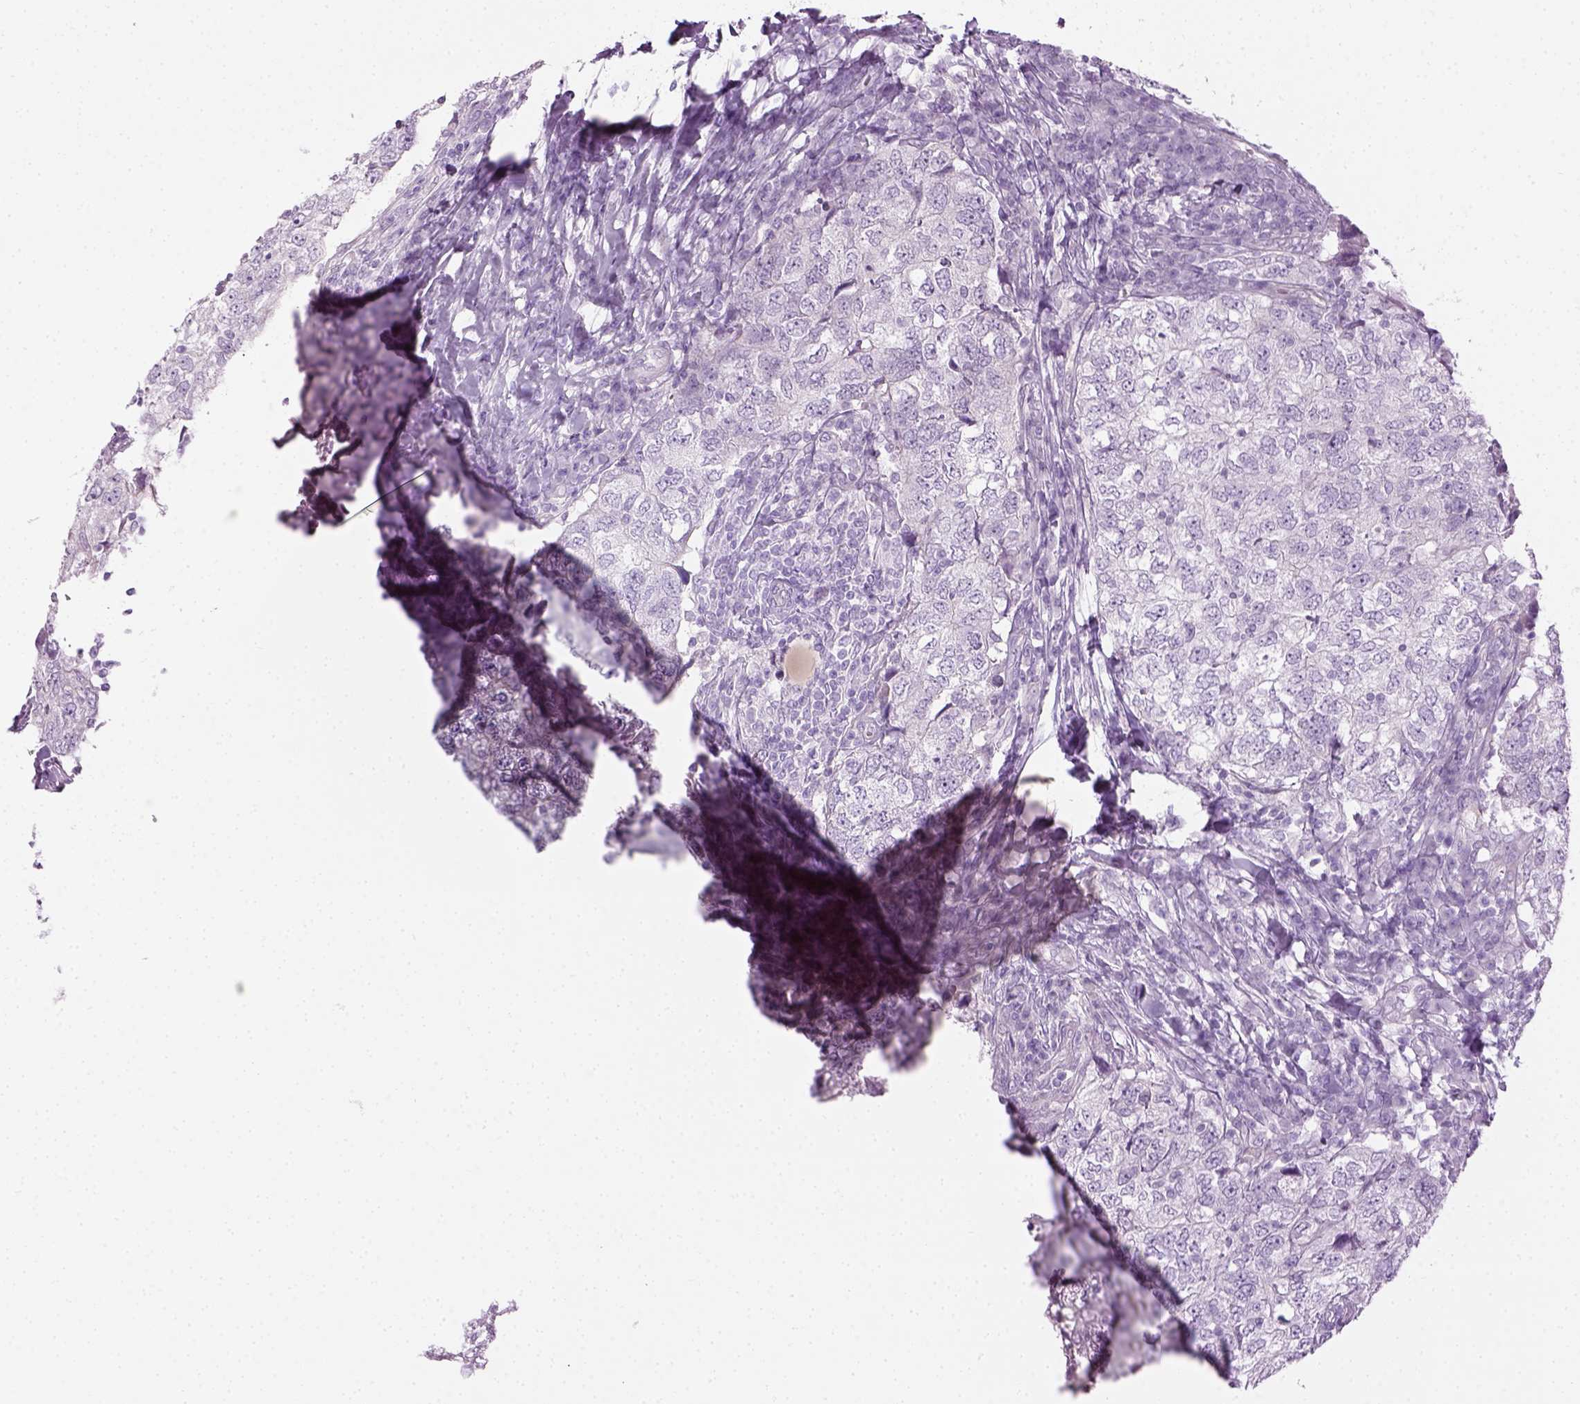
{"staining": {"intensity": "negative", "quantity": "none", "location": "none"}, "tissue": "breast cancer", "cell_type": "Tumor cells", "image_type": "cancer", "snomed": [{"axis": "morphology", "description": "Duct carcinoma"}, {"axis": "topography", "description": "Breast"}], "caption": "This micrograph is of breast cancer stained with IHC to label a protein in brown with the nuclei are counter-stained blue. There is no expression in tumor cells.", "gene": "CIBAR2", "patient": {"sex": "female", "age": 30}}